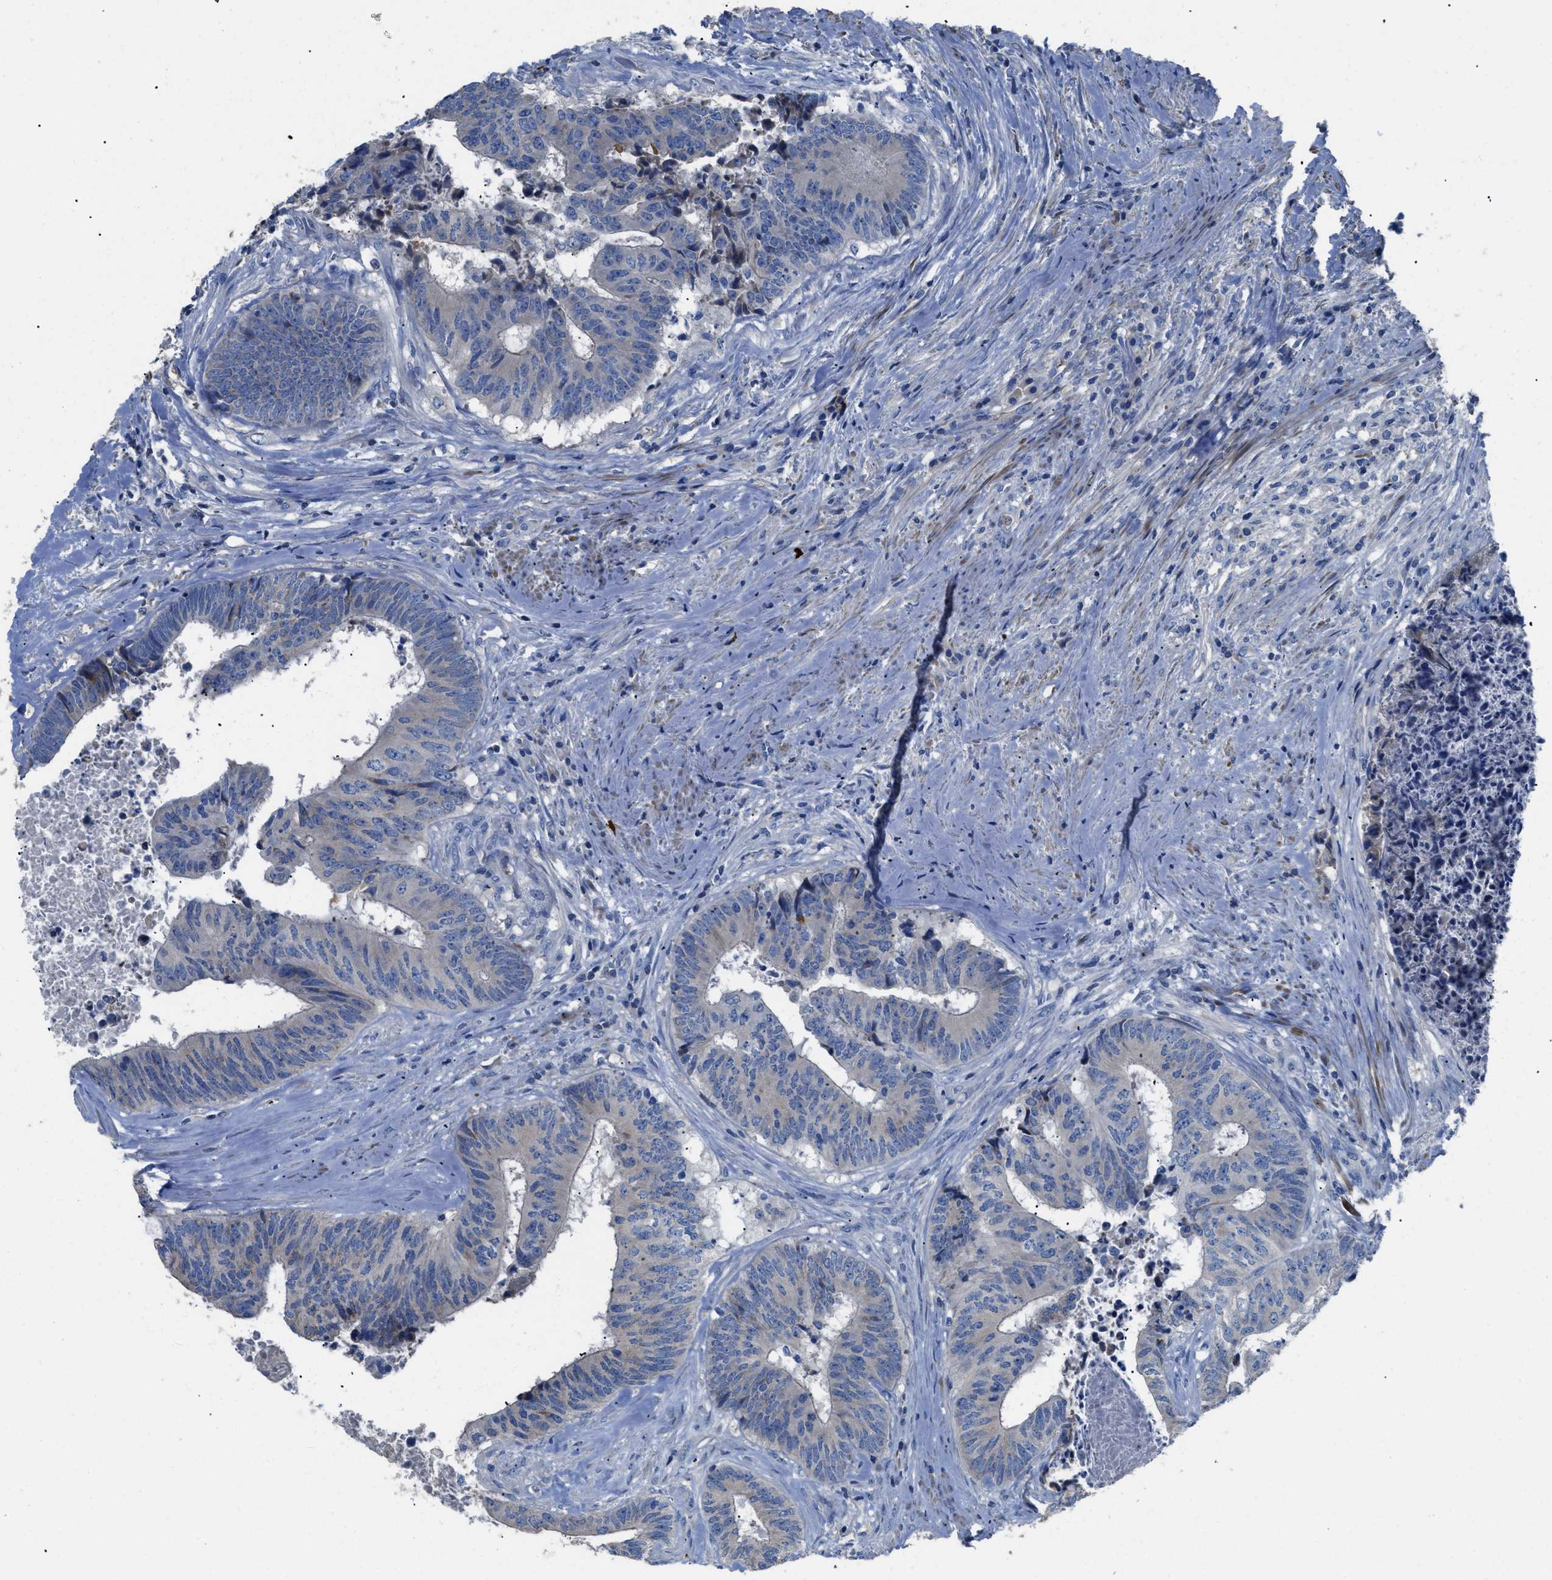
{"staining": {"intensity": "negative", "quantity": "none", "location": "none"}, "tissue": "colorectal cancer", "cell_type": "Tumor cells", "image_type": "cancer", "snomed": [{"axis": "morphology", "description": "Adenocarcinoma, NOS"}, {"axis": "topography", "description": "Rectum"}], "caption": "DAB immunohistochemical staining of colorectal adenocarcinoma exhibits no significant staining in tumor cells.", "gene": "SGCZ", "patient": {"sex": "male", "age": 72}}